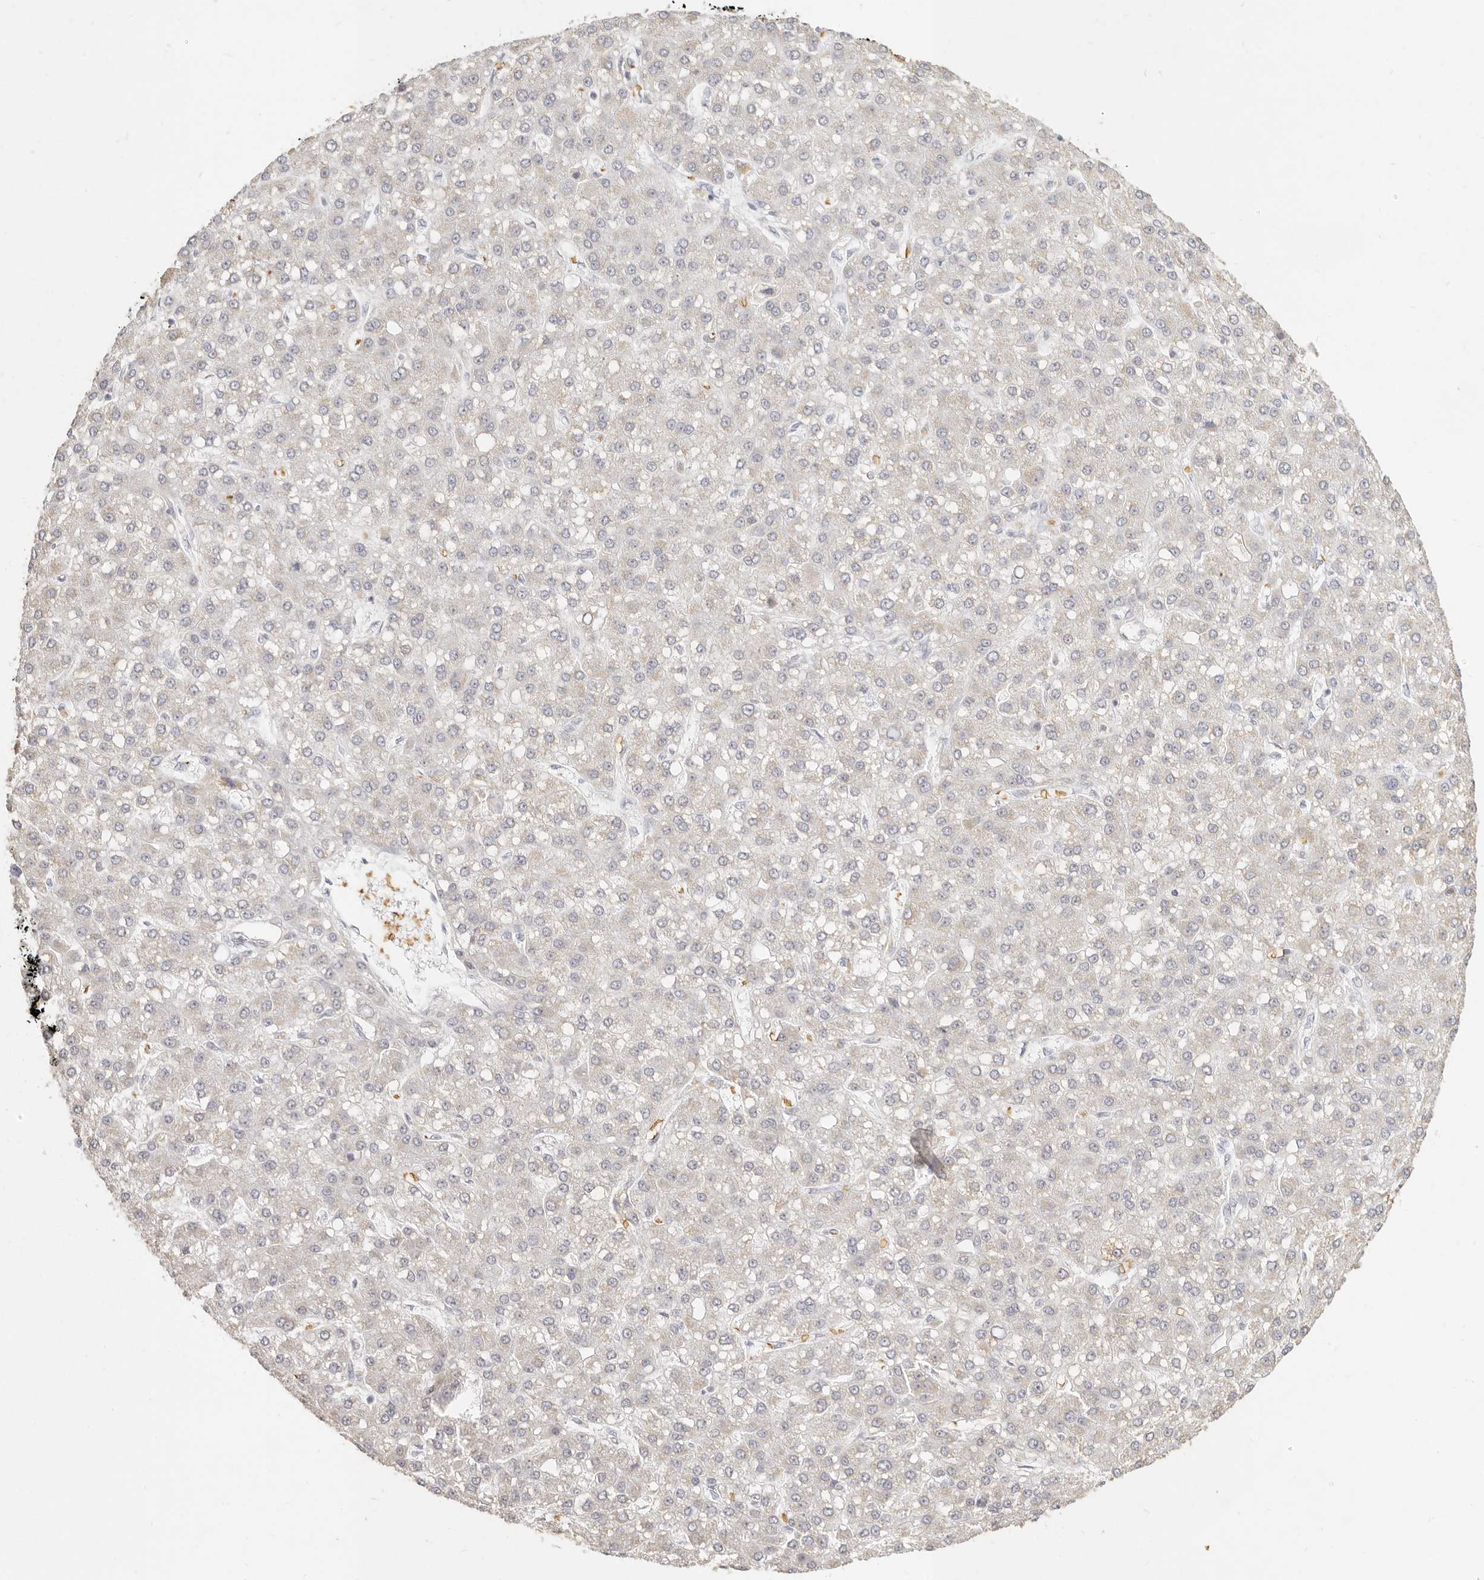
{"staining": {"intensity": "negative", "quantity": "none", "location": "none"}, "tissue": "liver cancer", "cell_type": "Tumor cells", "image_type": "cancer", "snomed": [{"axis": "morphology", "description": "Carcinoma, Hepatocellular, NOS"}, {"axis": "topography", "description": "Liver"}], "caption": "This is an IHC image of hepatocellular carcinoma (liver). There is no positivity in tumor cells.", "gene": "NIBAN1", "patient": {"sex": "male", "age": 67}}